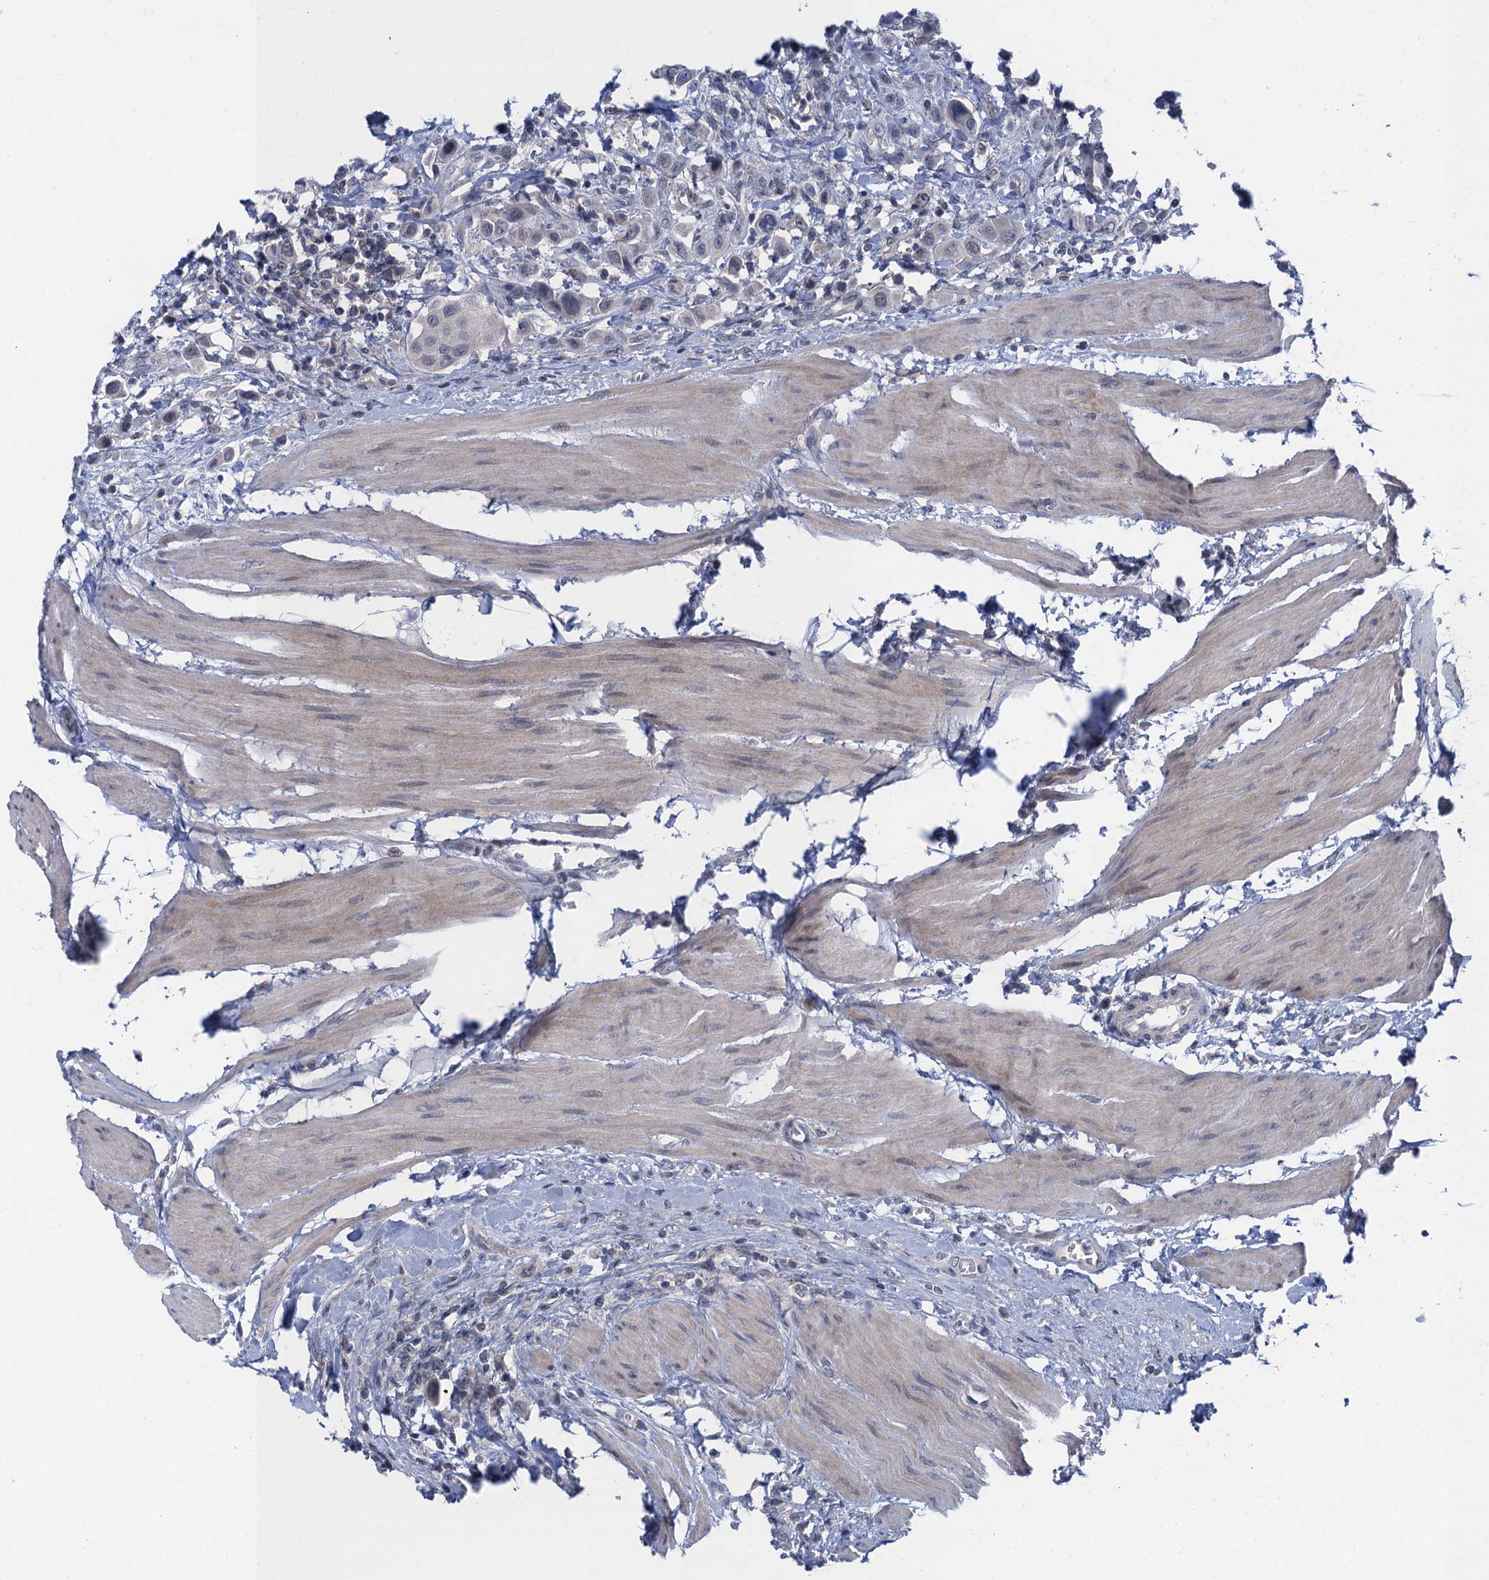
{"staining": {"intensity": "negative", "quantity": "none", "location": "none"}, "tissue": "urothelial cancer", "cell_type": "Tumor cells", "image_type": "cancer", "snomed": [{"axis": "morphology", "description": "Urothelial carcinoma, High grade"}, {"axis": "topography", "description": "Urinary bladder"}], "caption": "The image shows no staining of tumor cells in high-grade urothelial carcinoma.", "gene": "MRFAP1", "patient": {"sex": "male", "age": 50}}